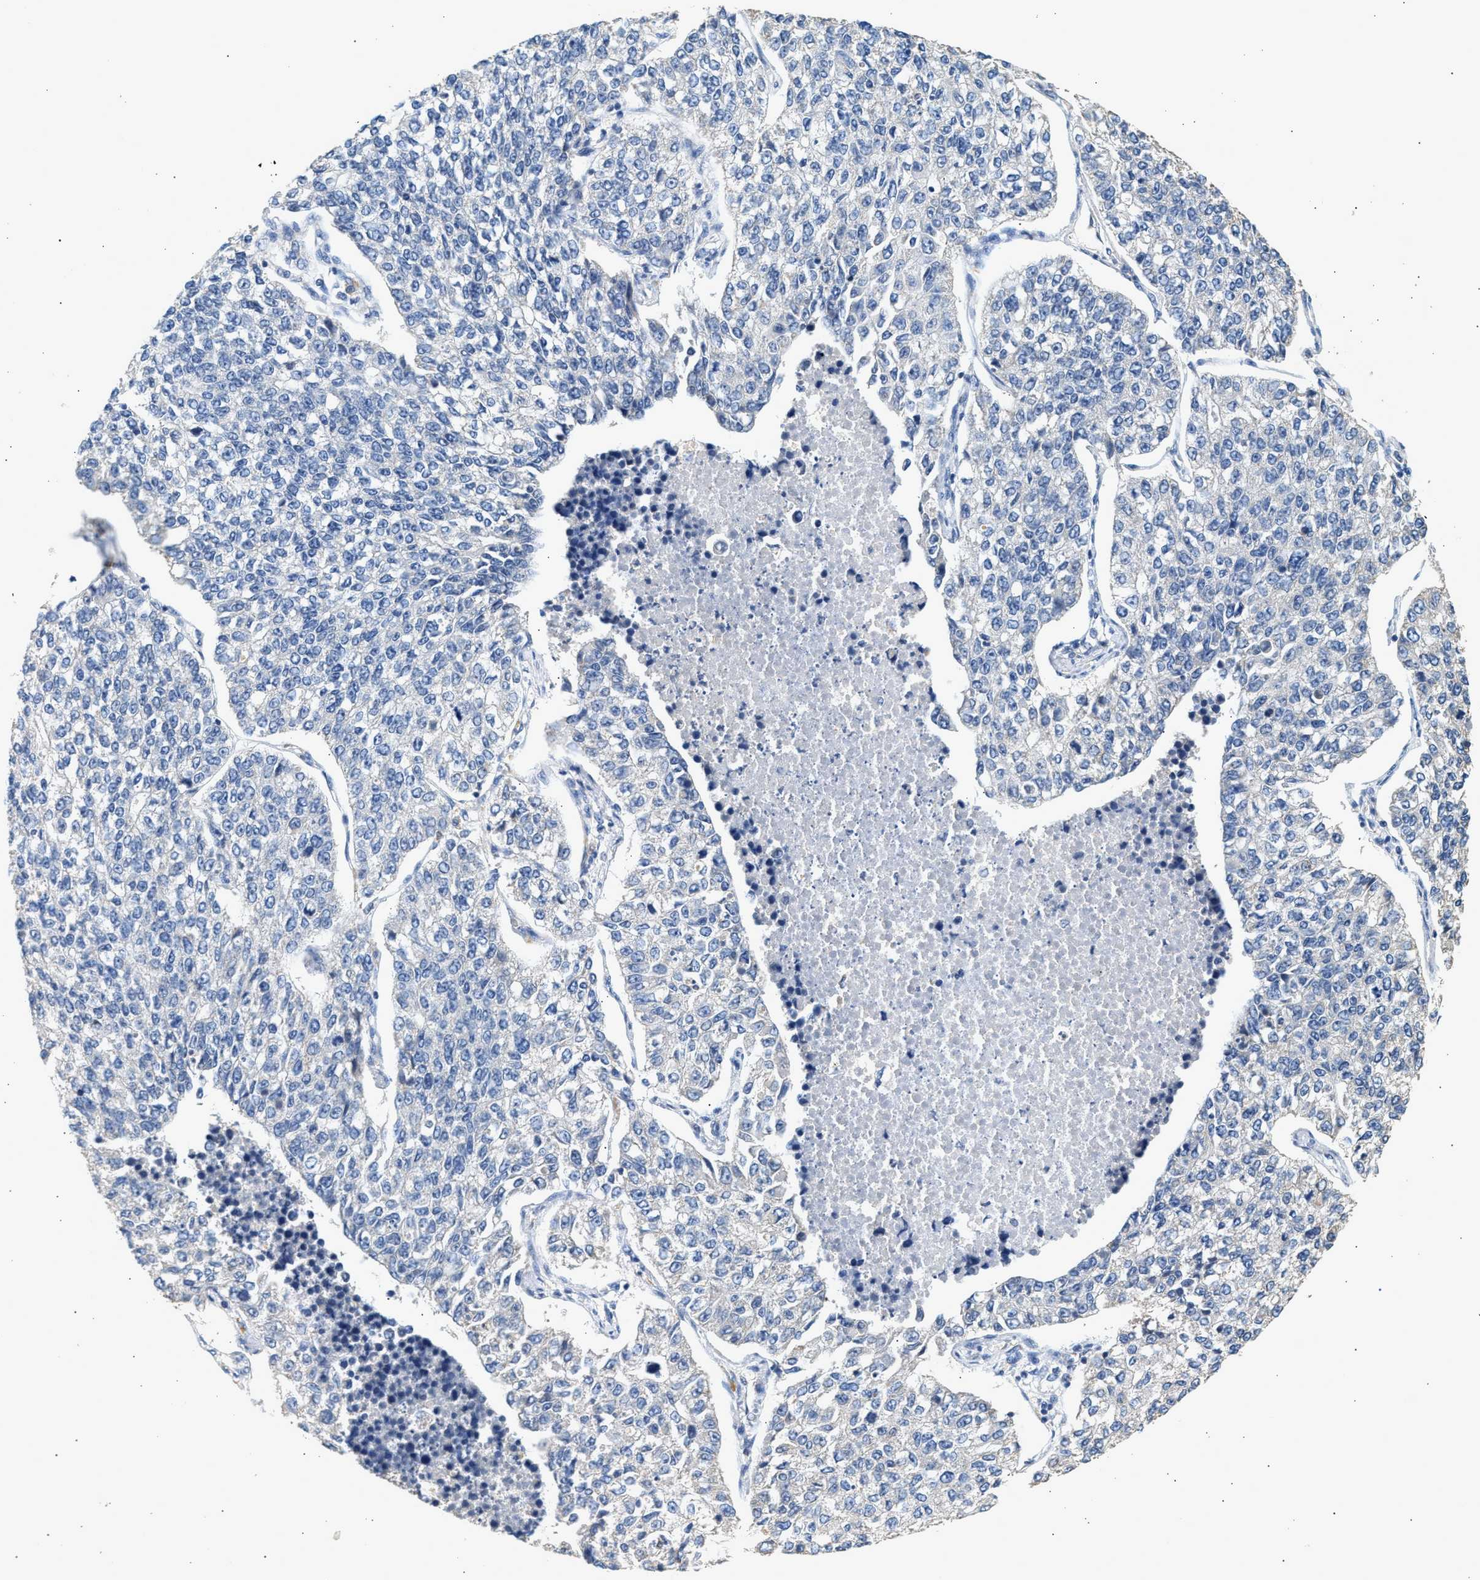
{"staining": {"intensity": "negative", "quantity": "none", "location": "none"}, "tissue": "lung cancer", "cell_type": "Tumor cells", "image_type": "cancer", "snomed": [{"axis": "morphology", "description": "Adenocarcinoma, NOS"}, {"axis": "topography", "description": "Lung"}], "caption": "Immunohistochemistry micrograph of neoplastic tissue: adenocarcinoma (lung) stained with DAB (3,3'-diaminobenzidine) displays no significant protein staining in tumor cells.", "gene": "WDR31", "patient": {"sex": "male", "age": 49}}